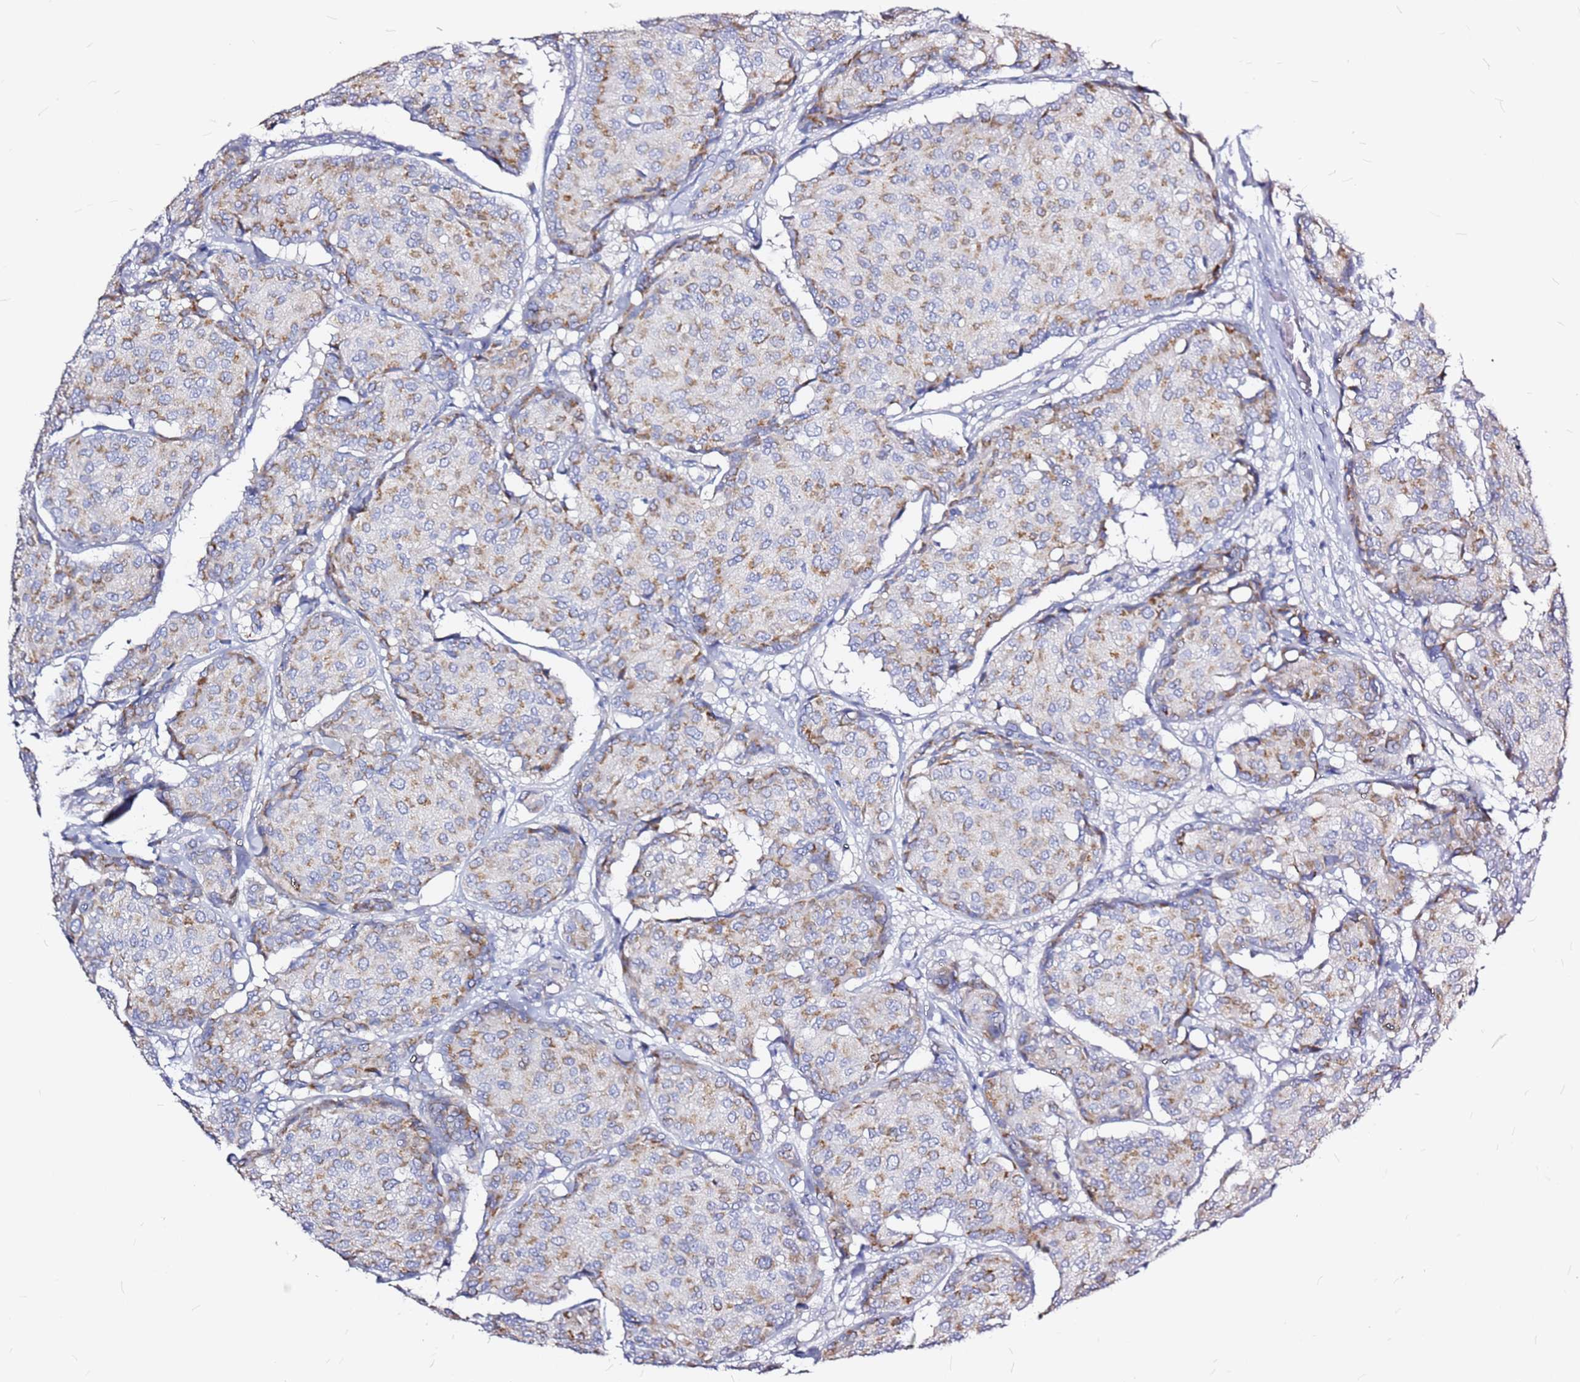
{"staining": {"intensity": "moderate", "quantity": "25%-75%", "location": "cytoplasmic/membranous"}, "tissue": "breast cancer", "cell_type": "Tumor cells", "image_type": "cancer", "snomed": [{"axis": "morphology", "description": "Duct carcinoma"}, {"axis": "topography", "description": "Breast"}], "caption": "Immunohistochemistry histopathology image of human breast cancer stained for a protein (brown), which reveals medium levels of moderate cytoplasmic/membranous expression in about 25%-75% of tumor cells.", "gene": "CASD1", "patient": {"sex": "female", "age": 75}}